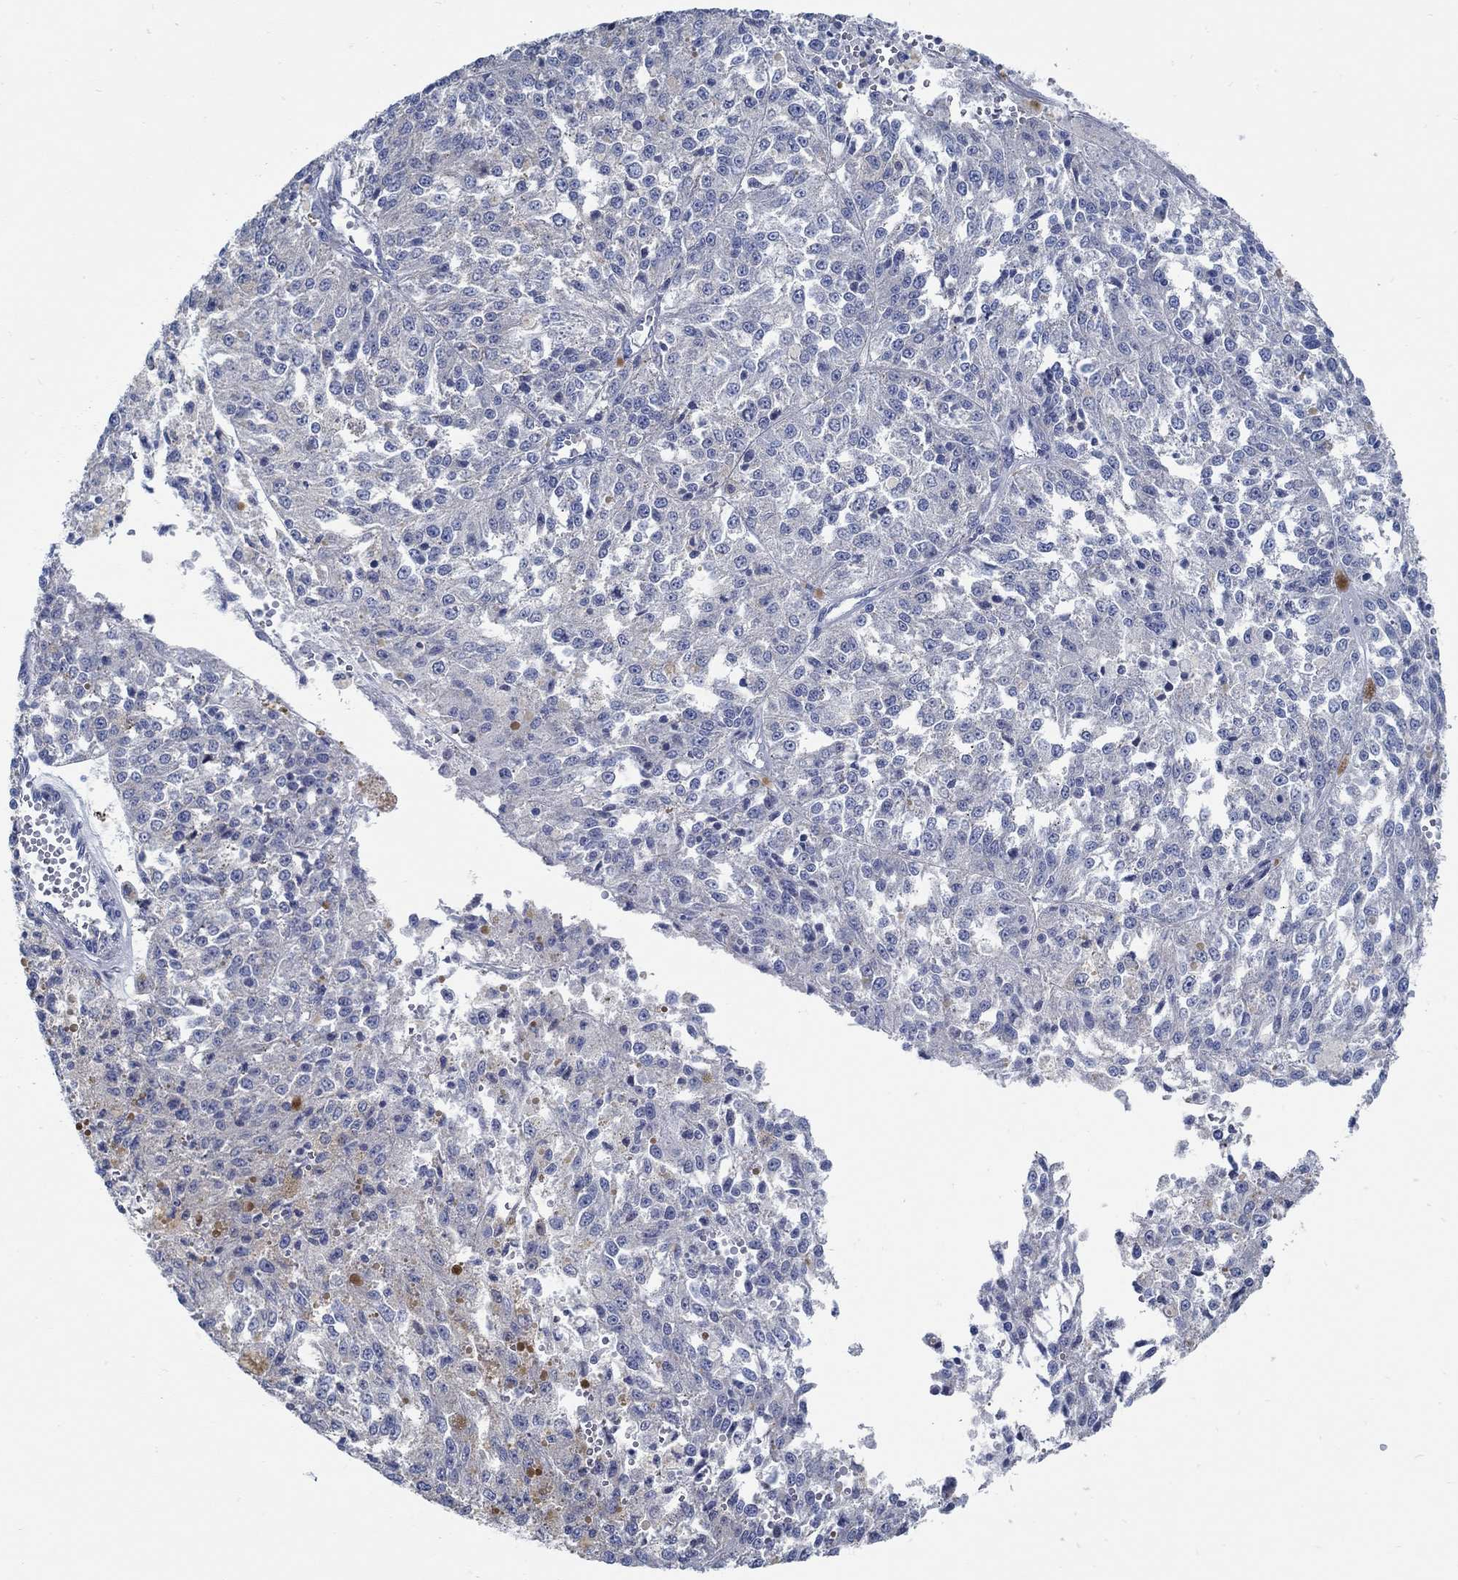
{"staining": {"intensity": "negative", "quantity": "none", "location": "none"}, "tissue": "melanoma", "cell_type": "Tumor cells", "image_type": "cancer", "snomed": [{"axis": "morphology", "description": "Malignant melanoma, Metastatic site"}, {"axis": "topography", "description": "Lymph node"}], "caption": "A high-resolution micrograph shows IHC staining of malignant melanoma (metastatic site), which shows no significant staining in tumor cells.", "gene": "C15orf39", "patient": {"sex": "female", "age": 64}}